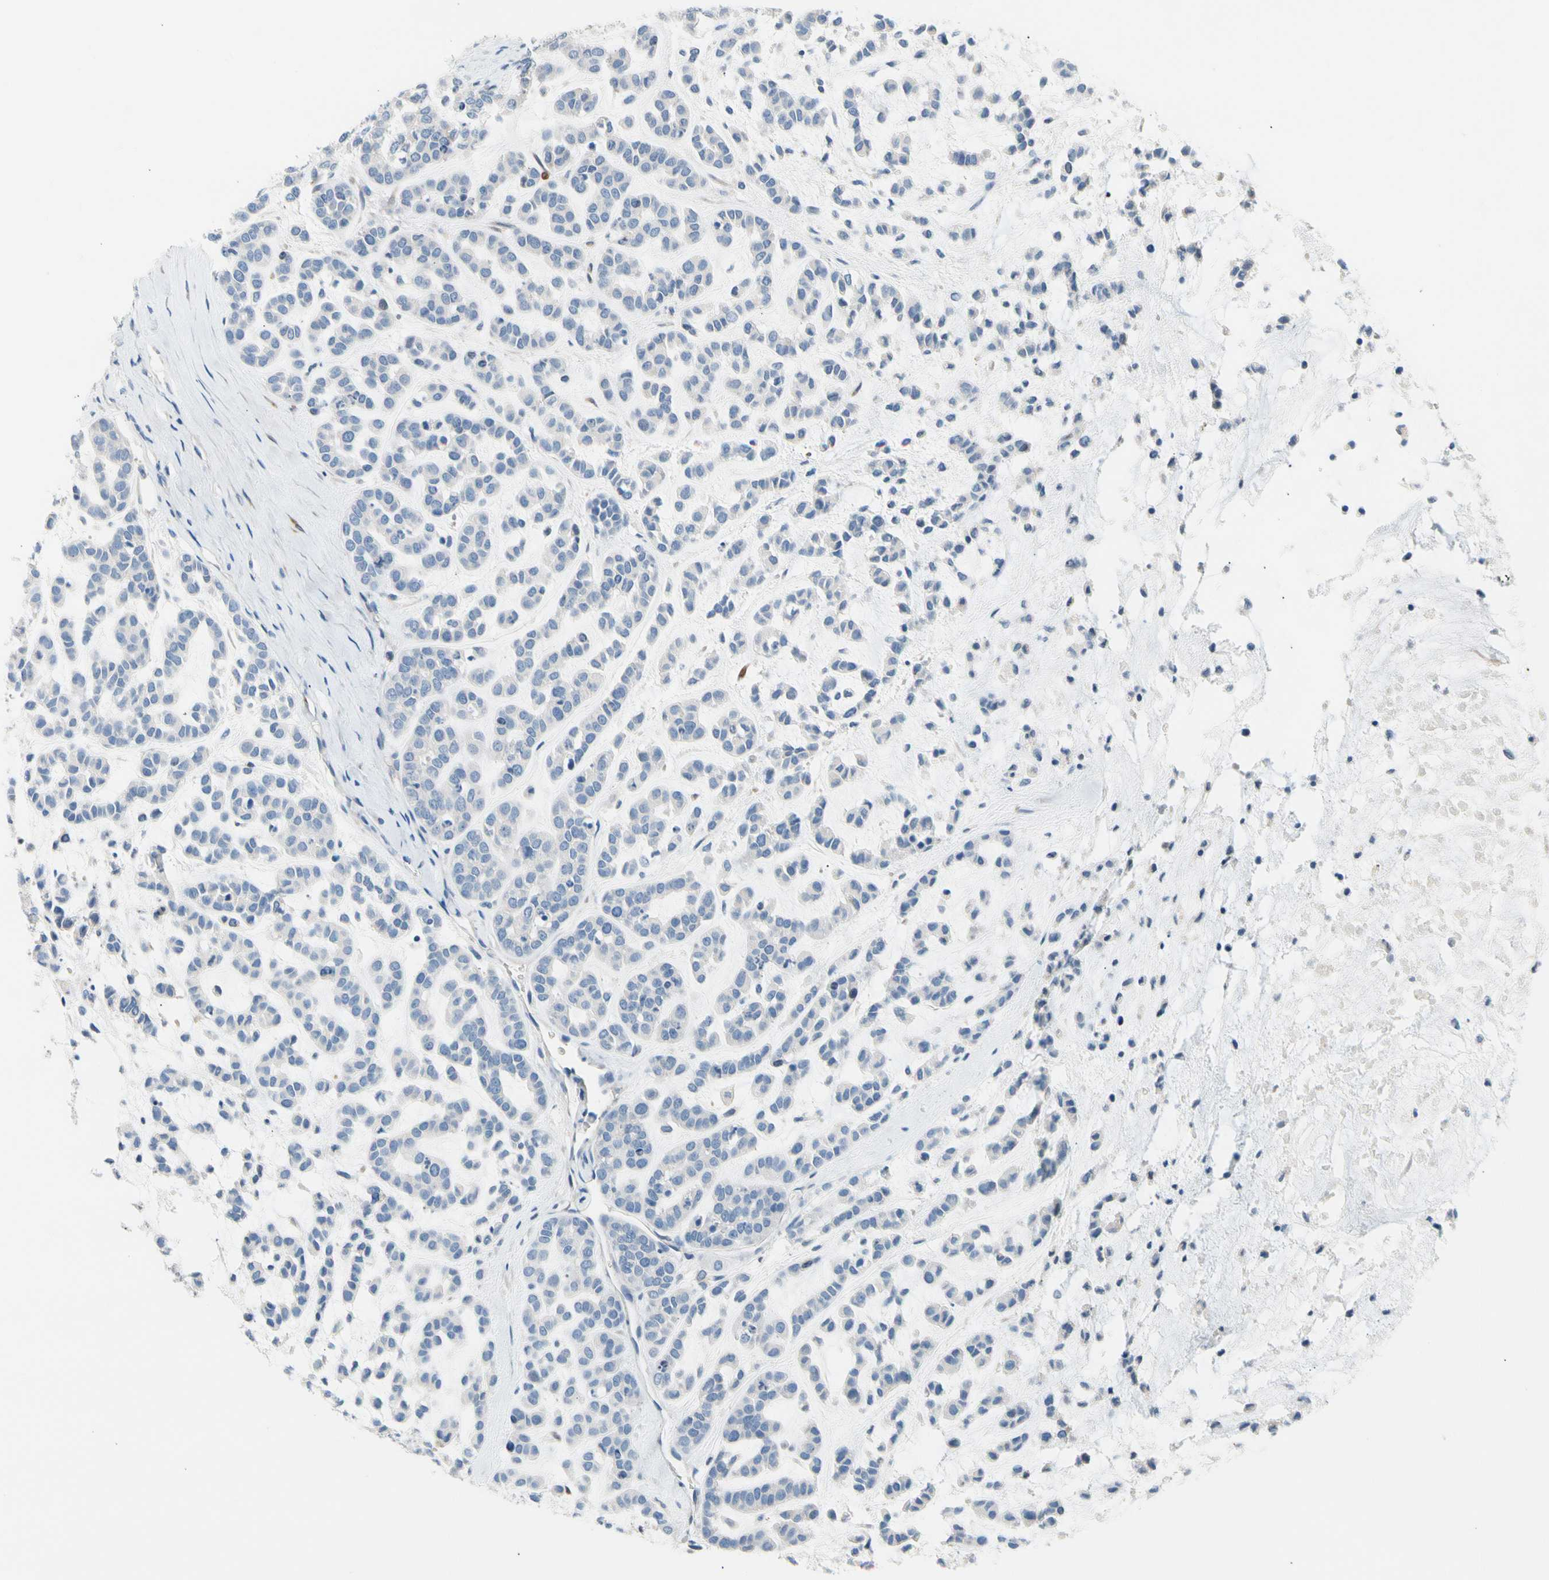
{"staining": {"intensity": "negative", "quantity": "none", "location": "none"}, "tissue": "head and neck cancer", "cell_type": "Tumor cells", "image_type": "cancer", "snomed": [{"axis": "morphology", "description": "Adenocarcinoma, NOS"}, {"axis": "morphology", "description": "Adenoma, NOS"}, {"axis": "topography", "description": "Head-Neck"}], "caption": "Head and neck cancer was stained to show a protein in brown. There is no significant expression in tumor cells.", "gene": "MAP3K3", "patient": {"sex": "female", "age": 55}}